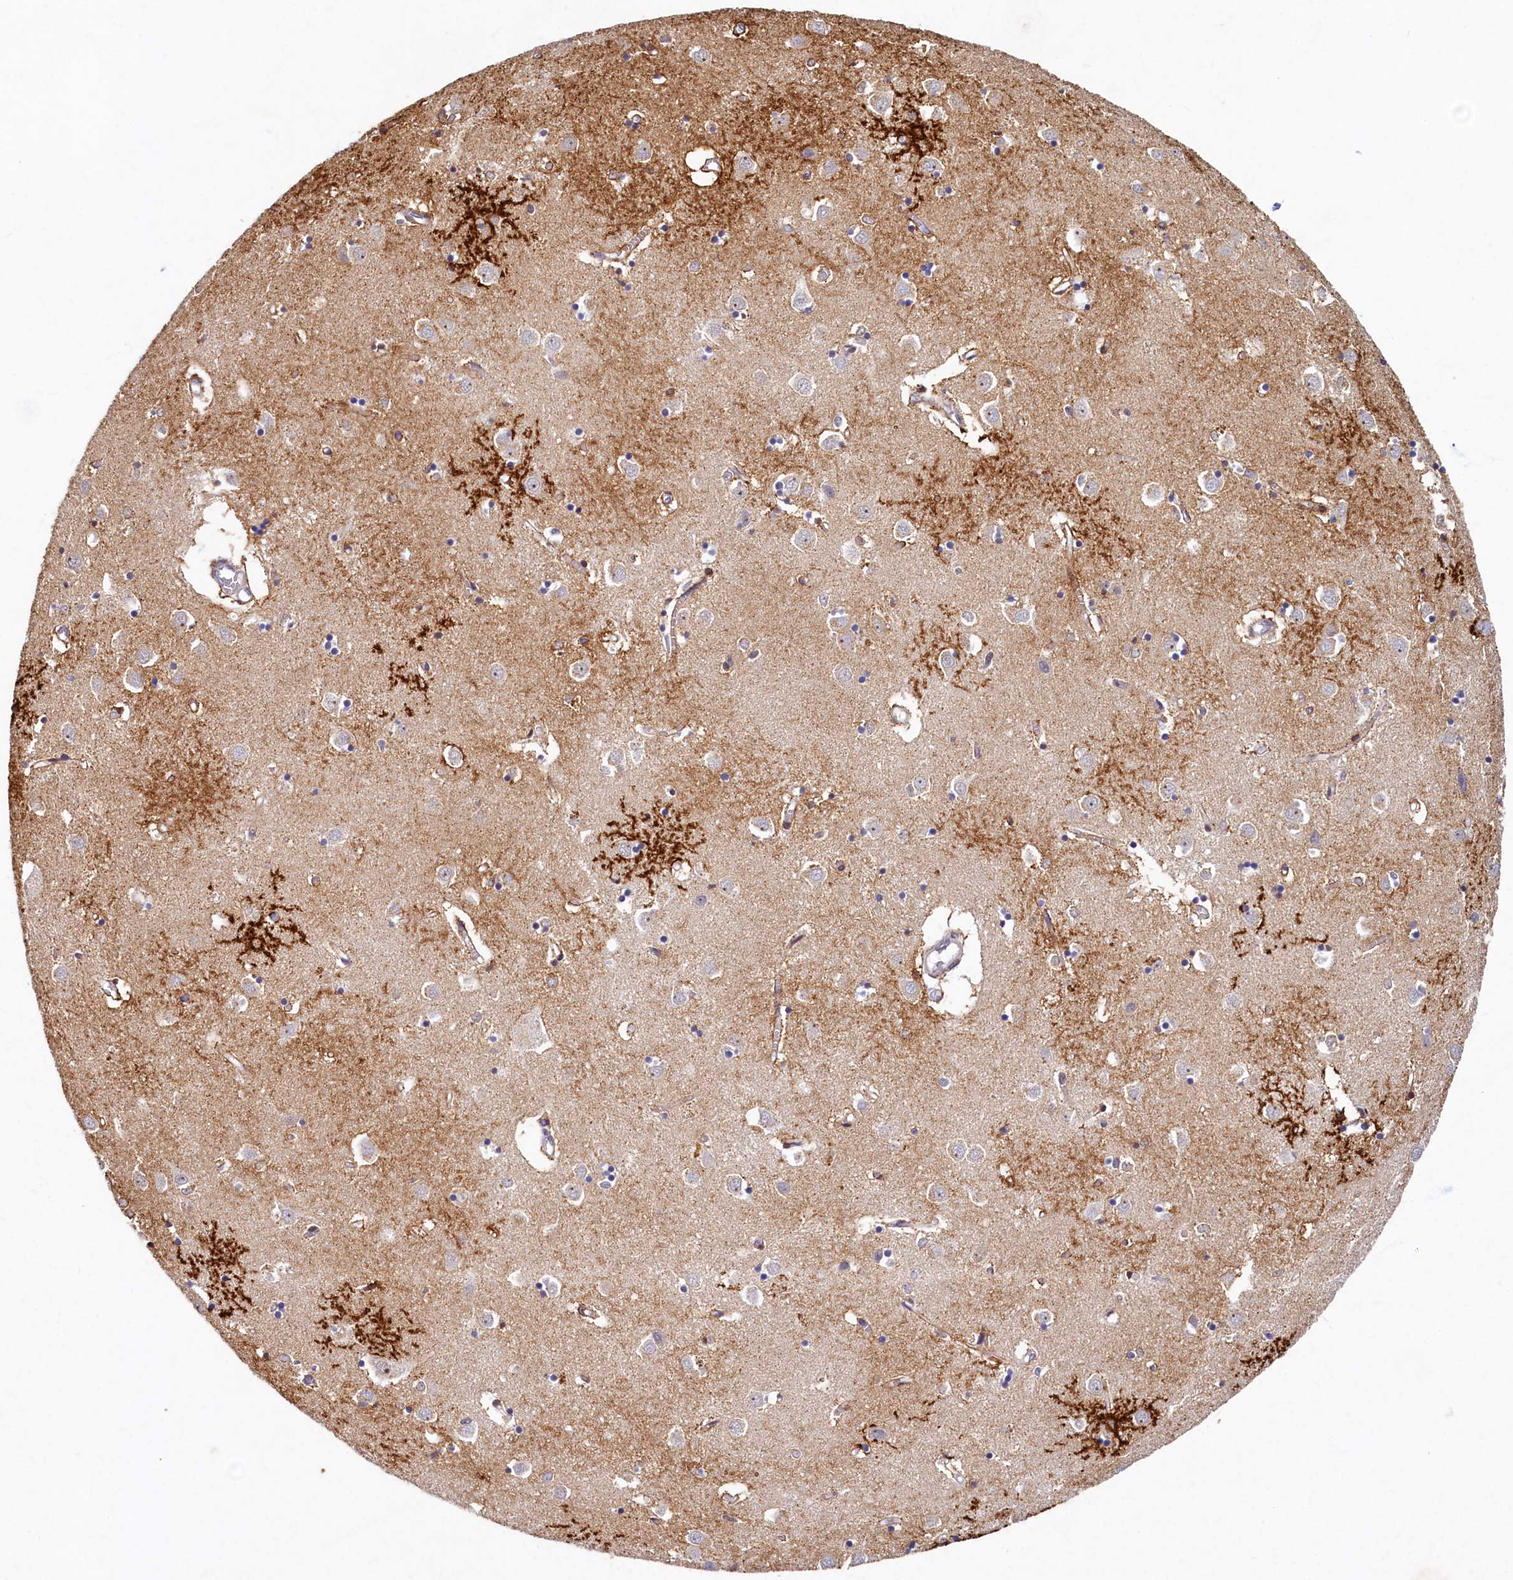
{"staining": {"intensity": "strong", "quantity": "<25%", "location": "cytoplasmic/membranous"}, "tissue": "caudate", "cell_type": "Glial cells", "image_type": "normal", "snomed": [{"axis": "morphology", "description": "Normal tissue, NOS"}, {"axis": "topography", "description": "Lateral ventricle wall"}], "caption": "The immunohistochemical stain shows strong cytoplasmic/membranous positivity in glial cells of normal caudate. Using DAB (3,3'-diaminobenzidine) (brown) and hematoxylin (blue) stains, captured at high magnification using brightfield microscopy.", "gene": "LATS2", "patient": {"sex": "male", "age": 70}}